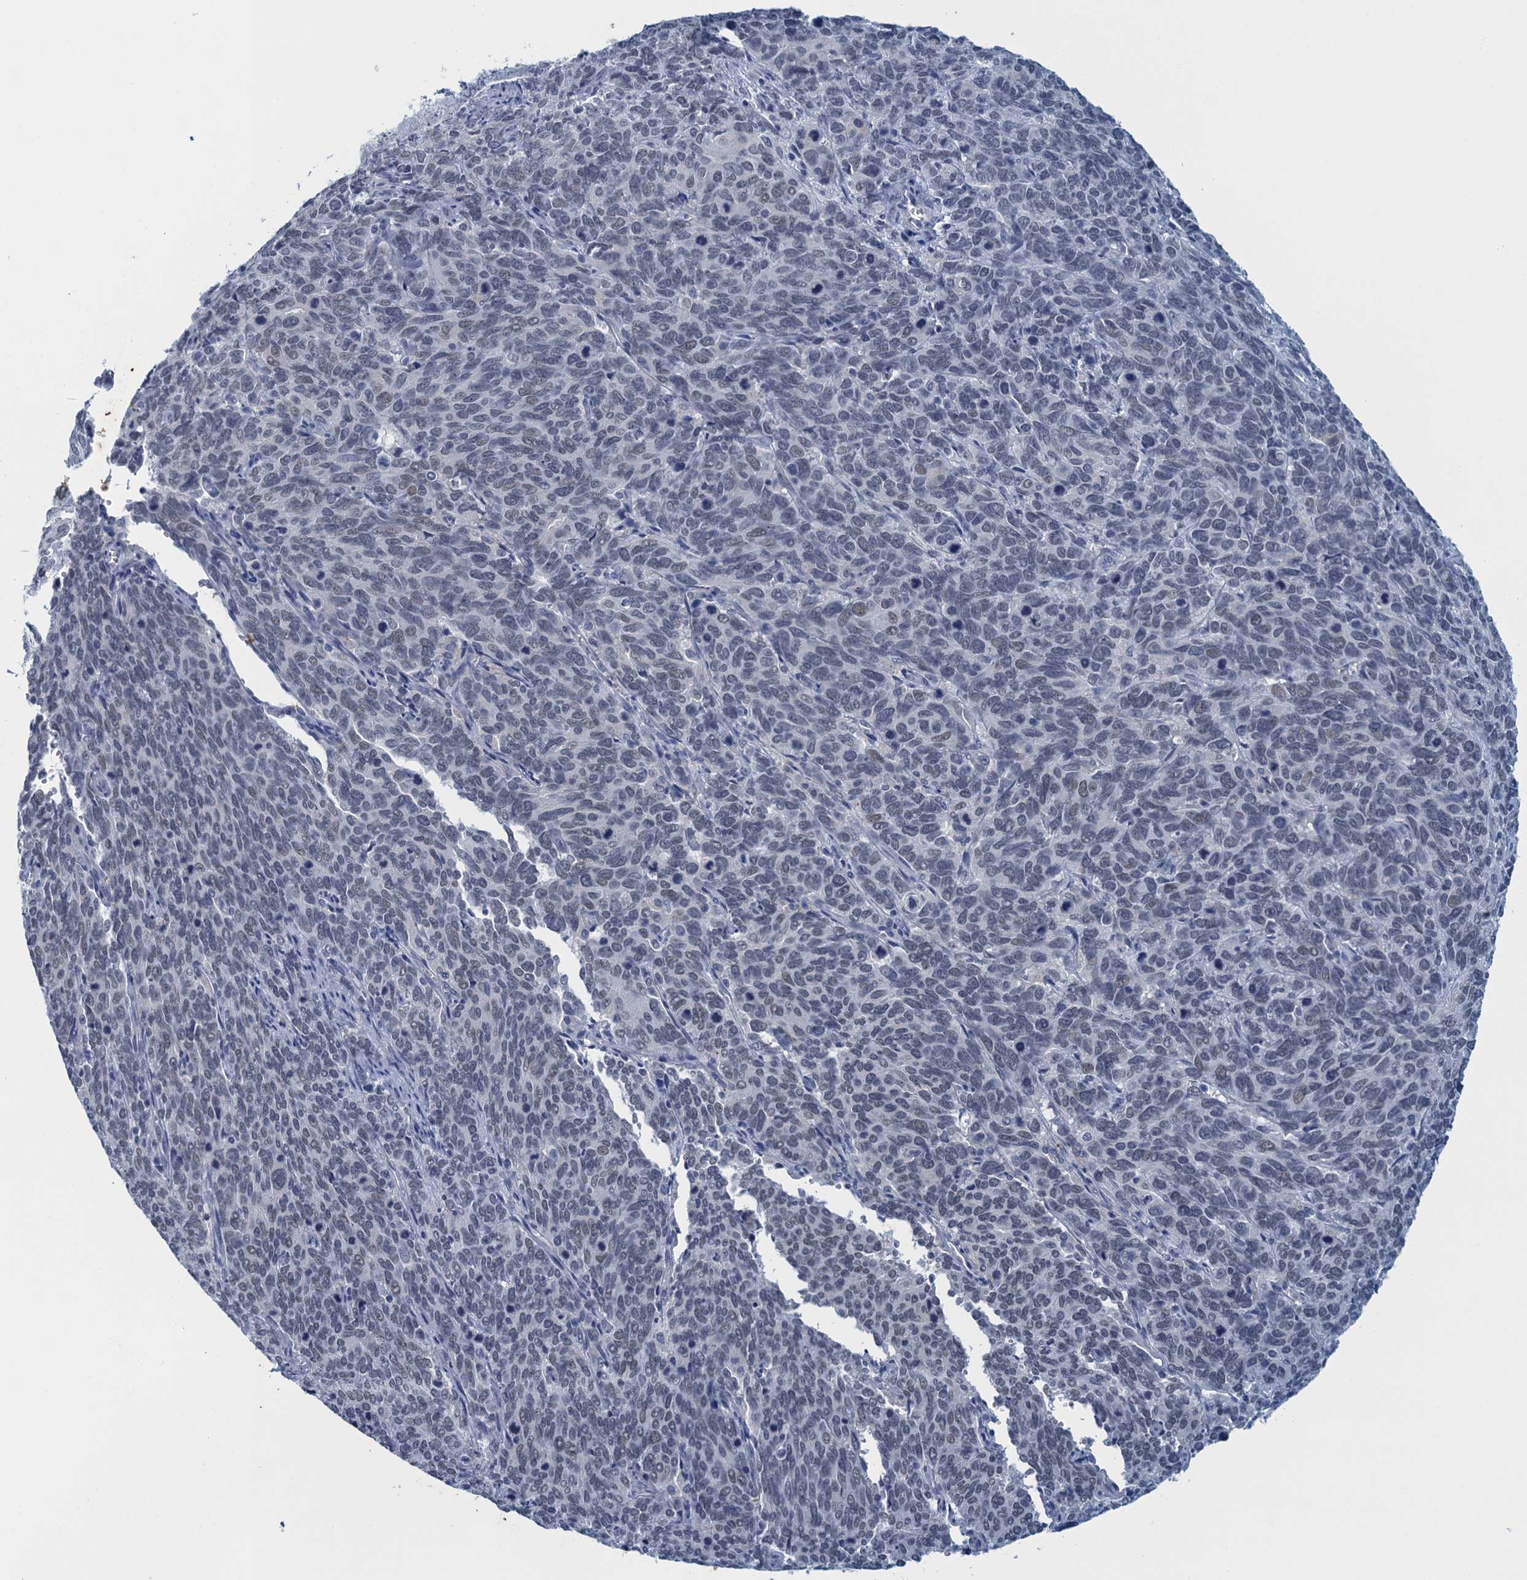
{"staining": {"intensity": "weak", "quantity": "<25%", "location": "nuclear"}, "tissue": "cervical cancer", "cell_type": "Tumor cells", "image_type": "cancer", "snomed": [{"axis": "morphology", "description": "Squamous cell carcinoma, NOS"}, {"axis": "topography", "description": "Cervix"}], "caption": "This is an IHC micrograph of squamous cell carcinoma (cervical). There is no positivity in tumor cells.", "gene": "ENSG00000131152", "patient": {"sex": "female", "age": 60}}